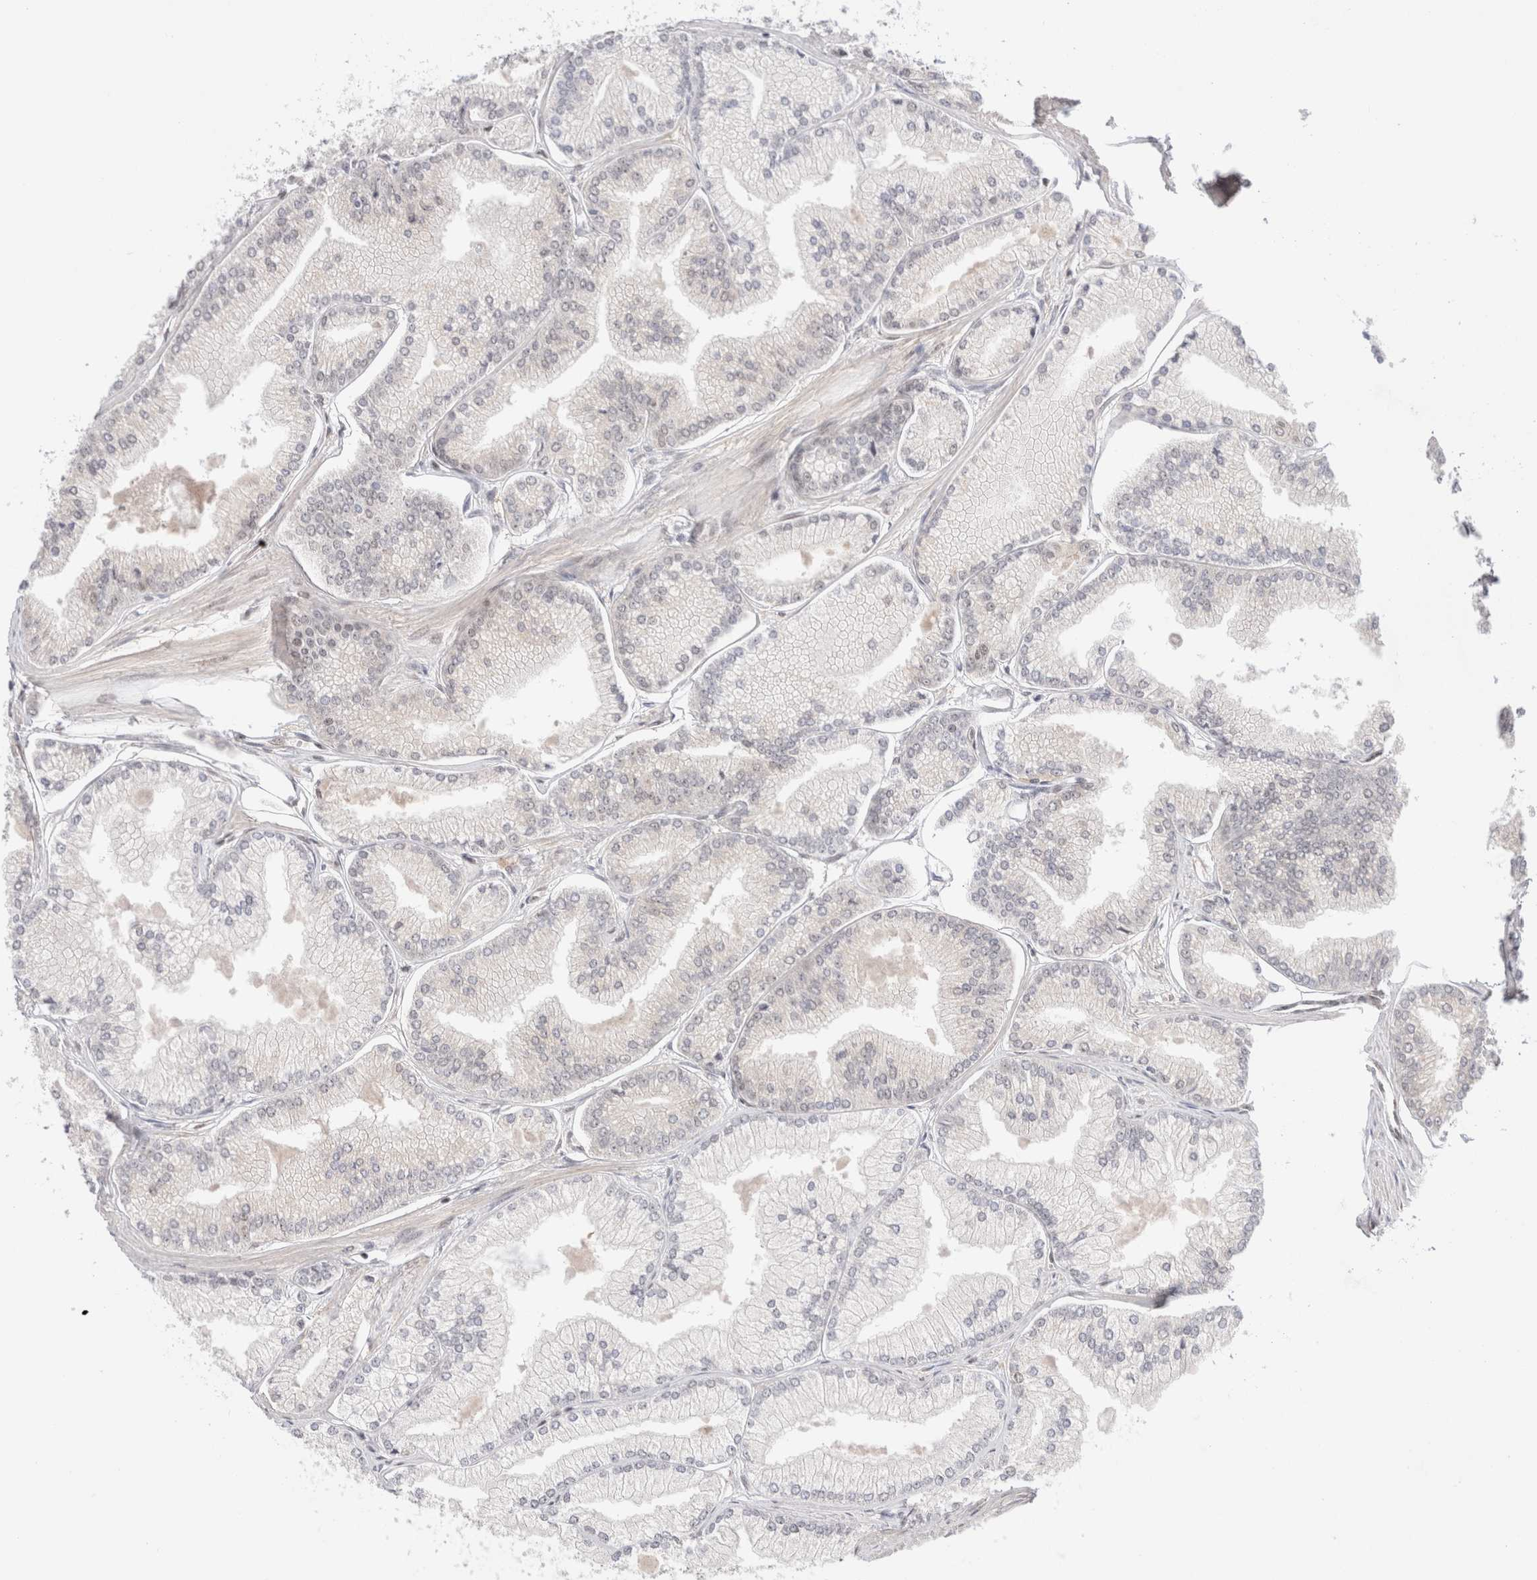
{"staining": {"intensity": "negative", "quantity": "none", "location": "none"}, "tissue": "prostate cancer", "cell_type": "Tumor cells", "image_type": "cancer", "snomed": [{"axis": "morphology", "description": "Adenocarcinoma, Low grade"}, {"axis": "topography", "description": "Prostate"}], "caption": "There is no significant expression in tumor cells of low-grade adenocarcinoma (prostate).", "gene": "GATAD2A", "patient": {"sex": "male", "age": 52}}